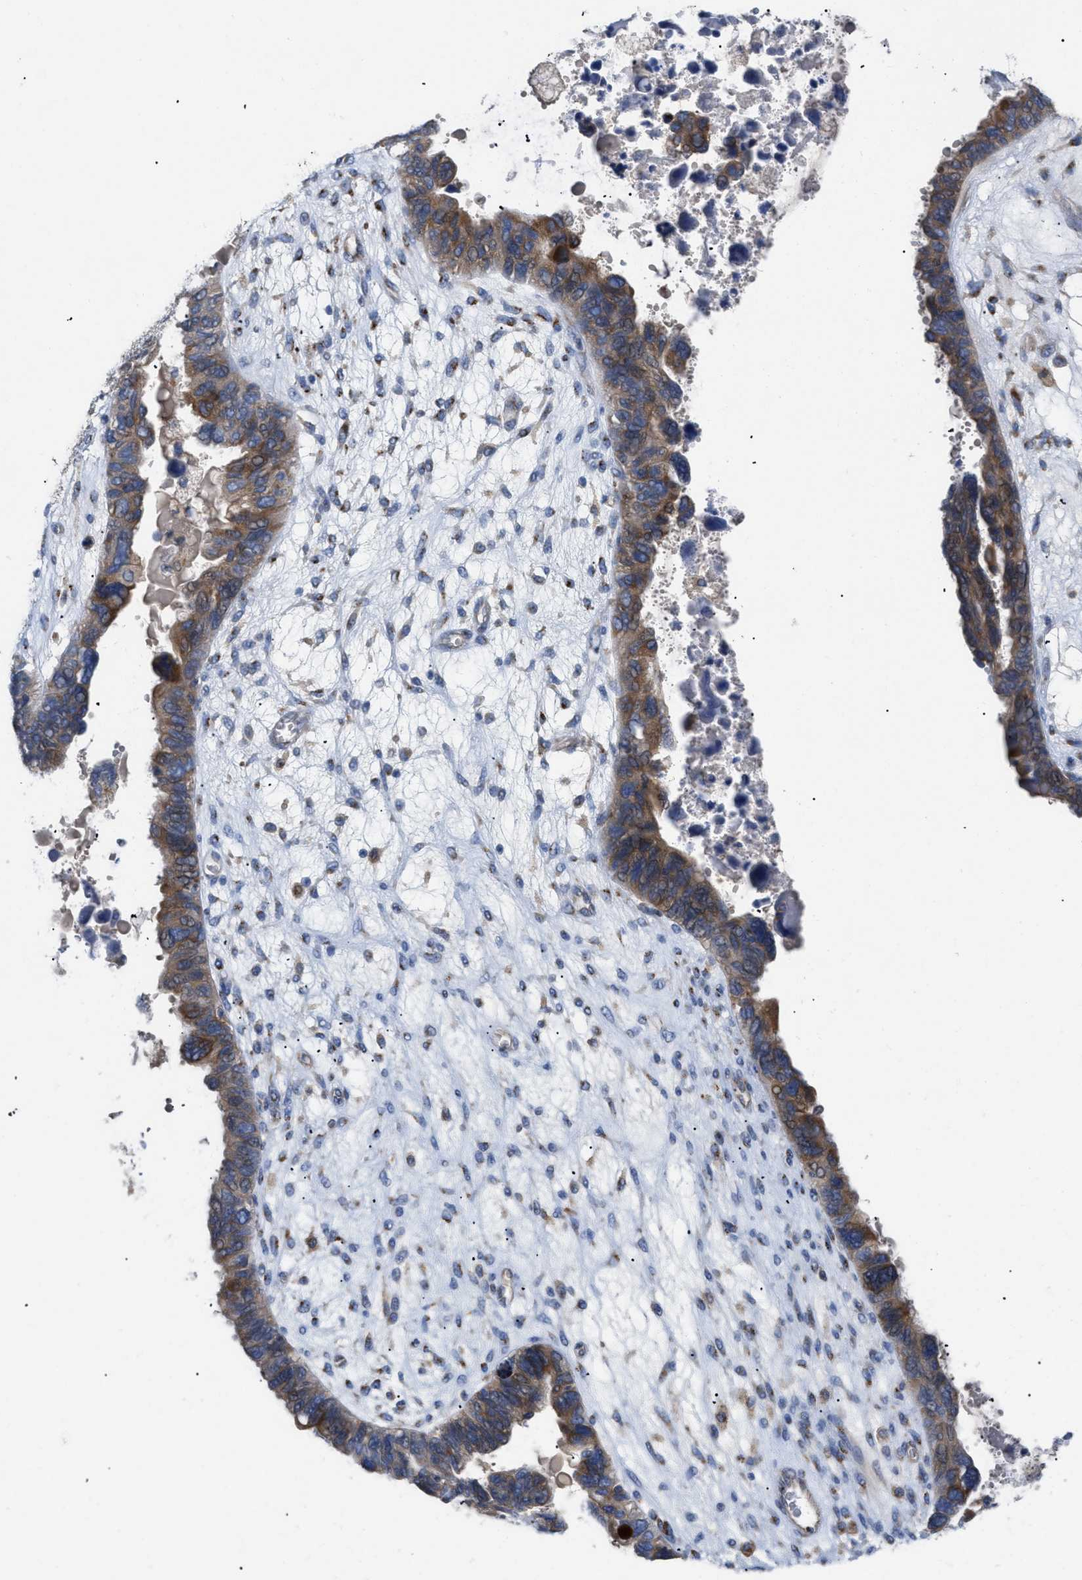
{"staining": {"intensity": "moderate", "quantity": ">75%", "location": "cytoplasmic/membranous"}, "tissue": "ovarian cancer", "cell_type": "Tumor cells", "image_type": "cancer", "snomed": [{"axis": "morphology", "description": "Cystadenocarcinoma, serous, NOS"}, {"axis": "topography", "description": "Ovary"}], "caption": "Moderate cytoplasmic/membranous staining is seen in approximately >75% of tumor cells in ovarian cancer.", "gene": "SLC50A1", "patient": {"sex": "female", "age": 79}}